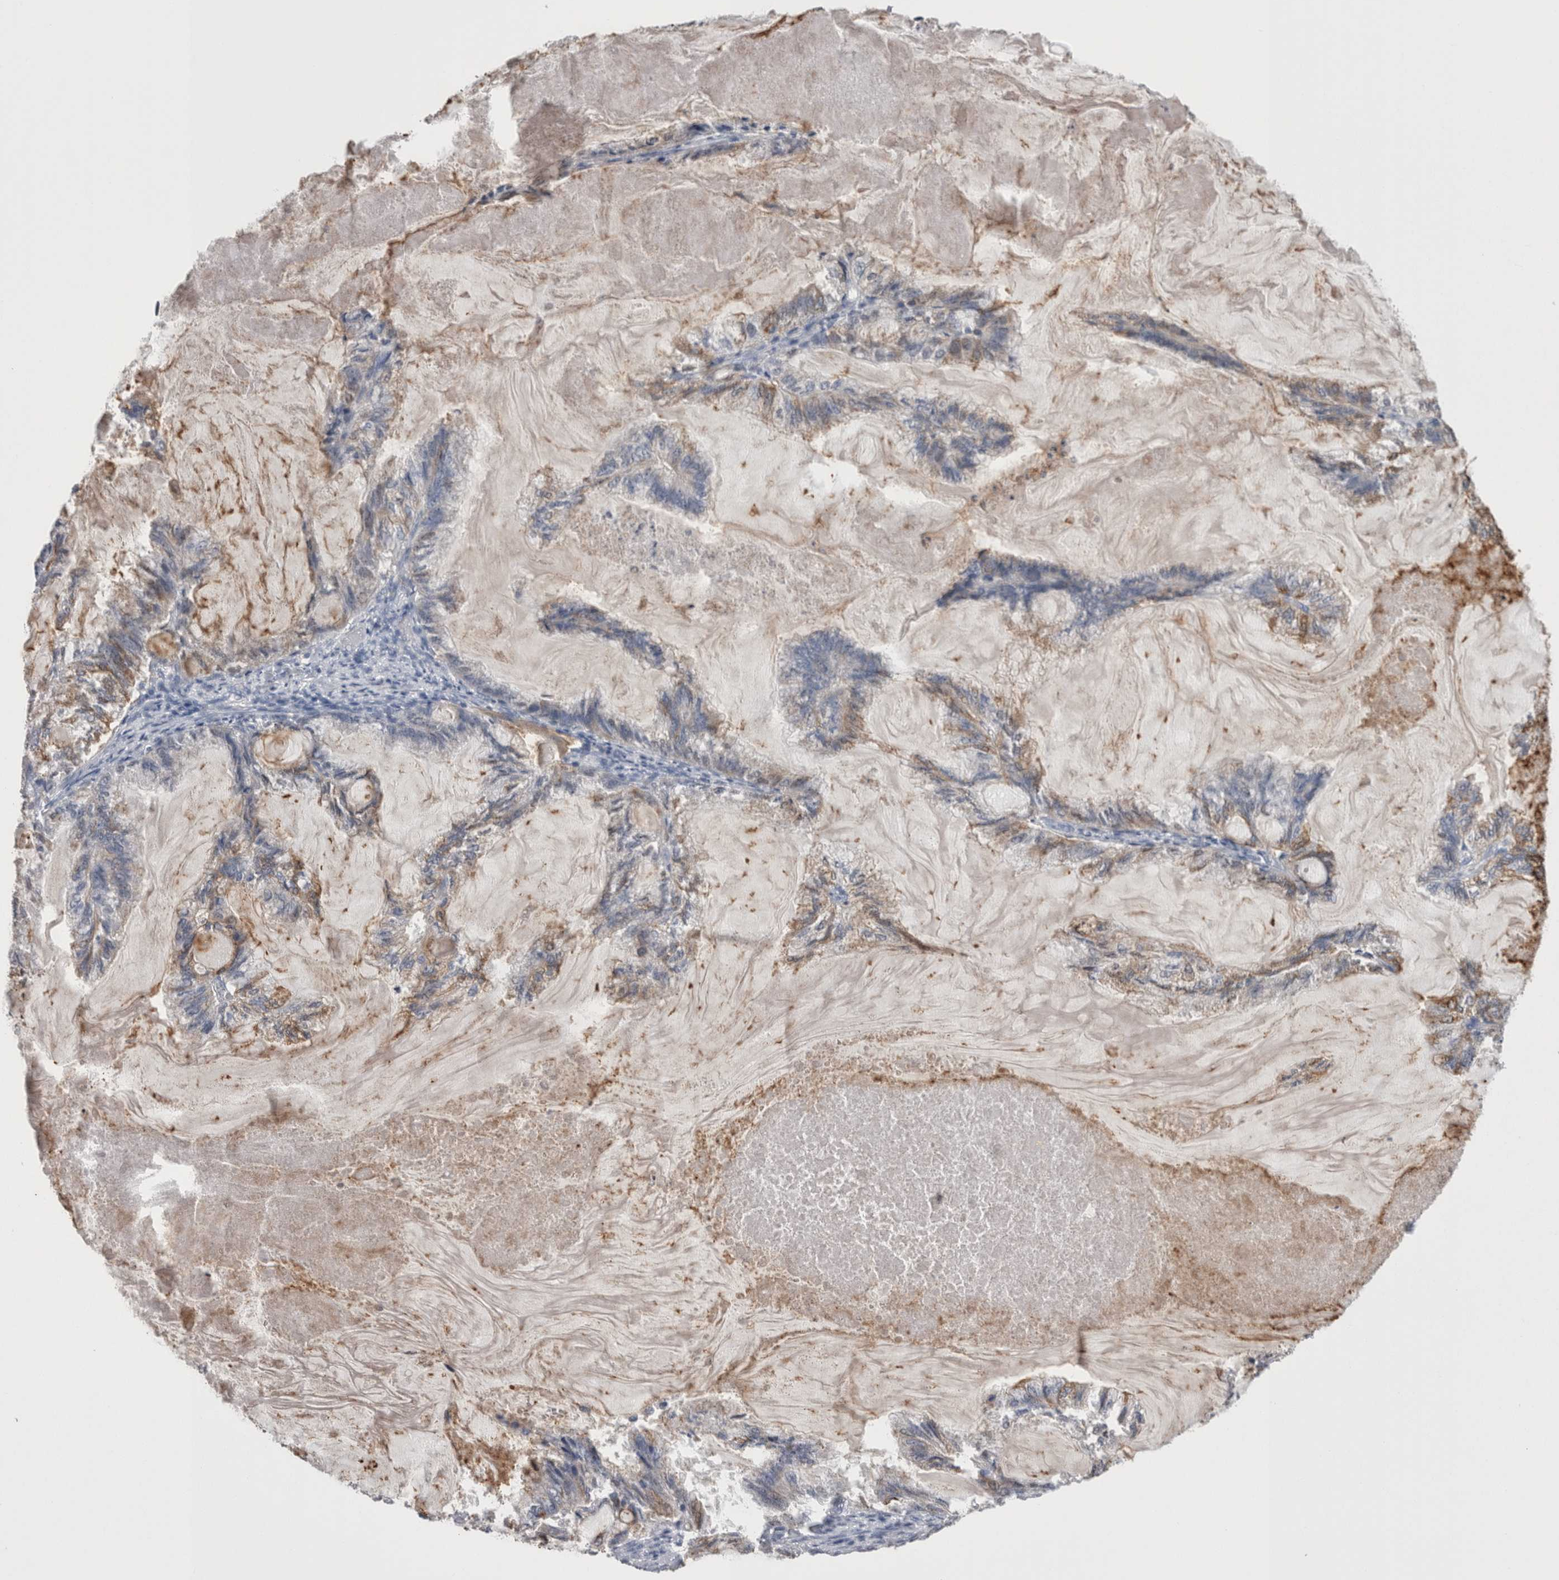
{"staining": {"intensity": "weak", "quantity": "<25%", "location": "cytoplasmic/membranous"}, "tissue": "endometrial cancer", "cell_type": "Tumor cells", "image_type": "cancer", "snomed": [{"axis": "morphology", "description": "Adenocarcinoma, NOS"}, {"axis": "topography", "description": "Endometrium"}], "caption": "The image demonstrates no staining of tumor cells in adenocarcinoma (endometrial). (Immunohistochemistry, brightfield microscopy, high magnification).", "gene": "DCTN6", "patient": {"sex": "female", "age": 86}}